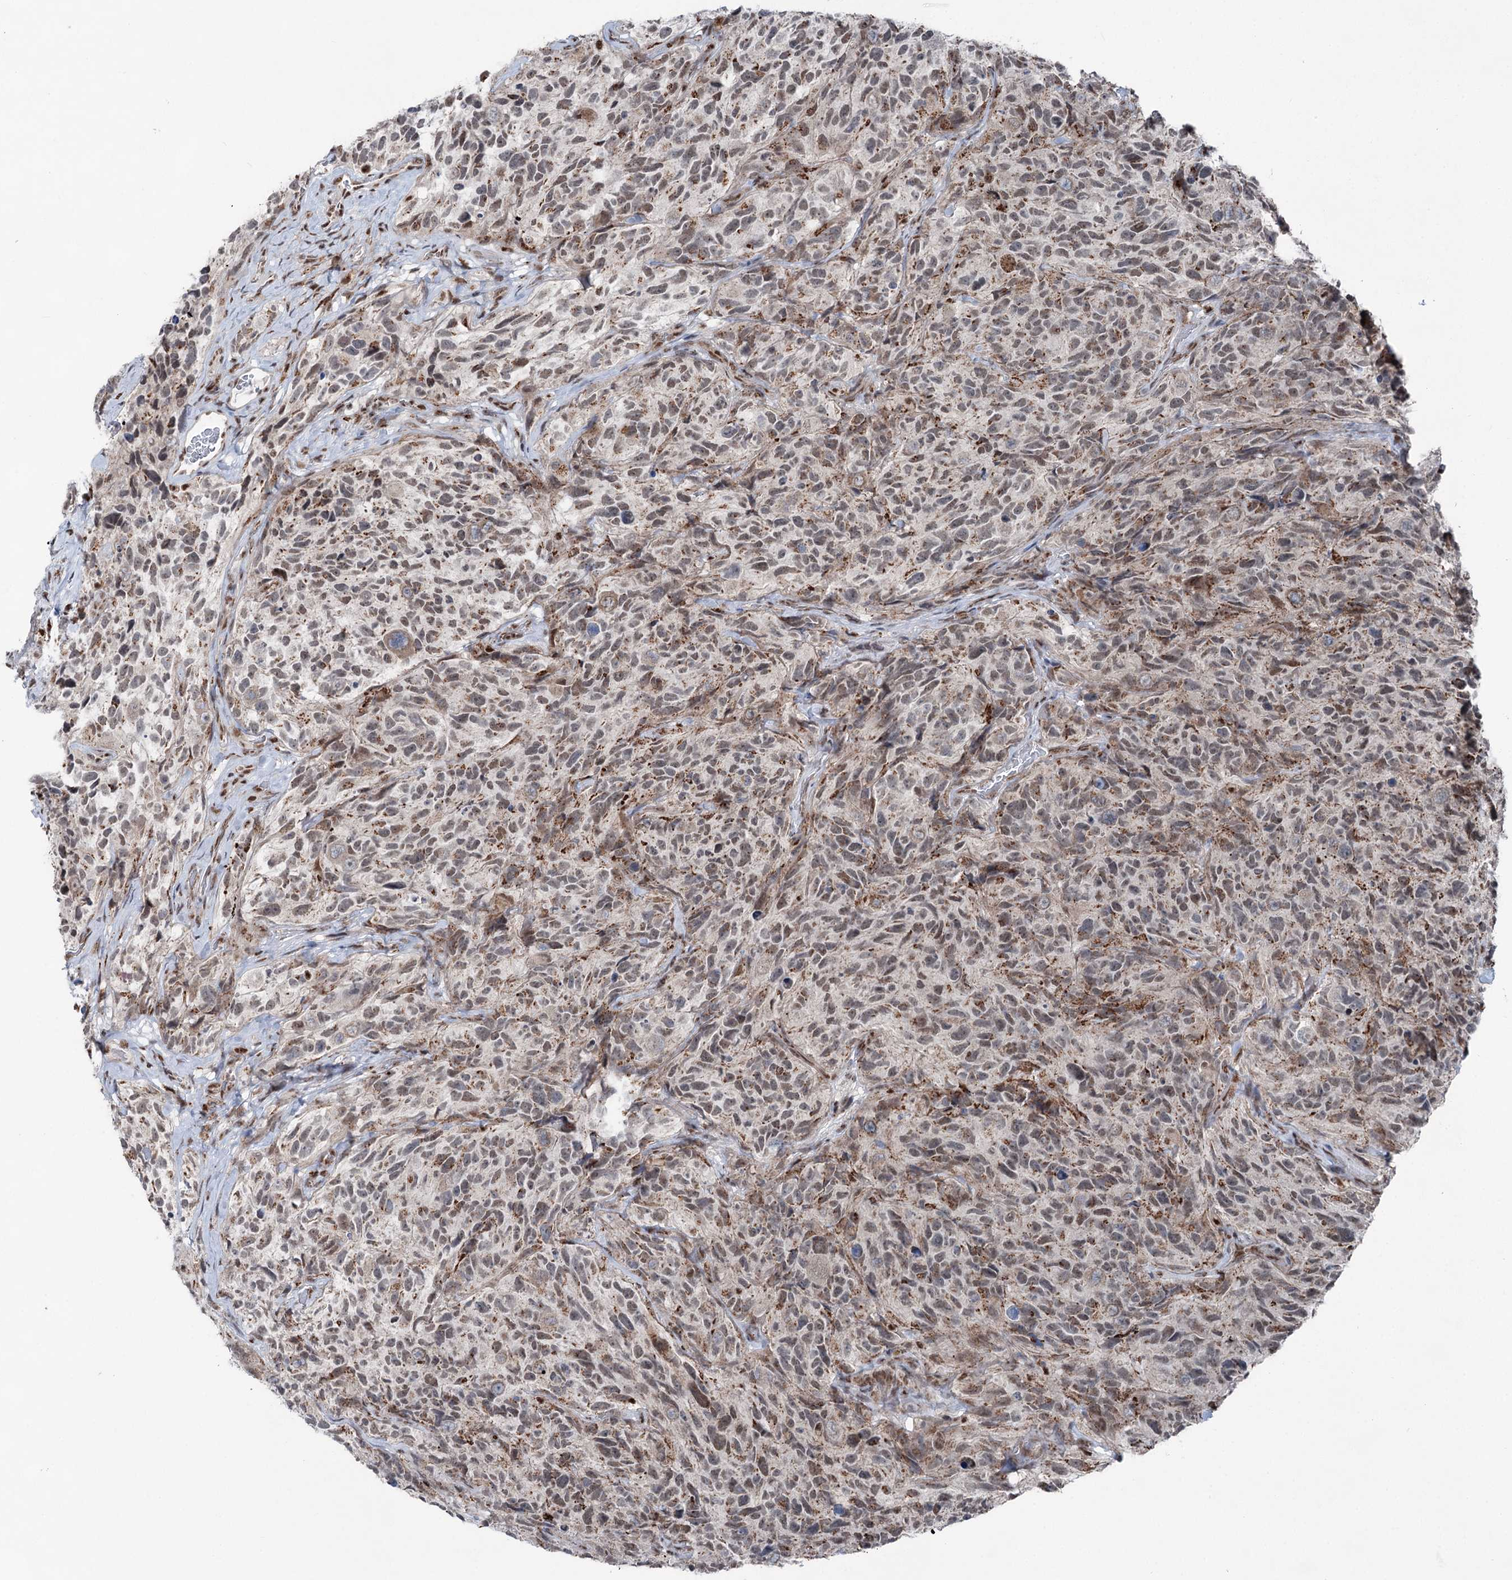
{"staining": {"intensity": "moderate", "quantity": "<25%", "location": "cytoplasmic/membranous"}, "tissue": "glioma", "cell_type": "Tumor cells", "image_type": "cancer", "snomed": [{"axis": "morphology", "description": "Glioma, malignant, High grade"}, {"axis": "topography", "description": "Brain"}], "caption": "Approximately <25% of tumor cells in malignant high-grade glioma show moderate cytoplasmic/membranous protein staining as visualized by brown immunohistochemical staining.", "gene": "ZCCHC8", "patient": {"sex": "male", "age": 69}}